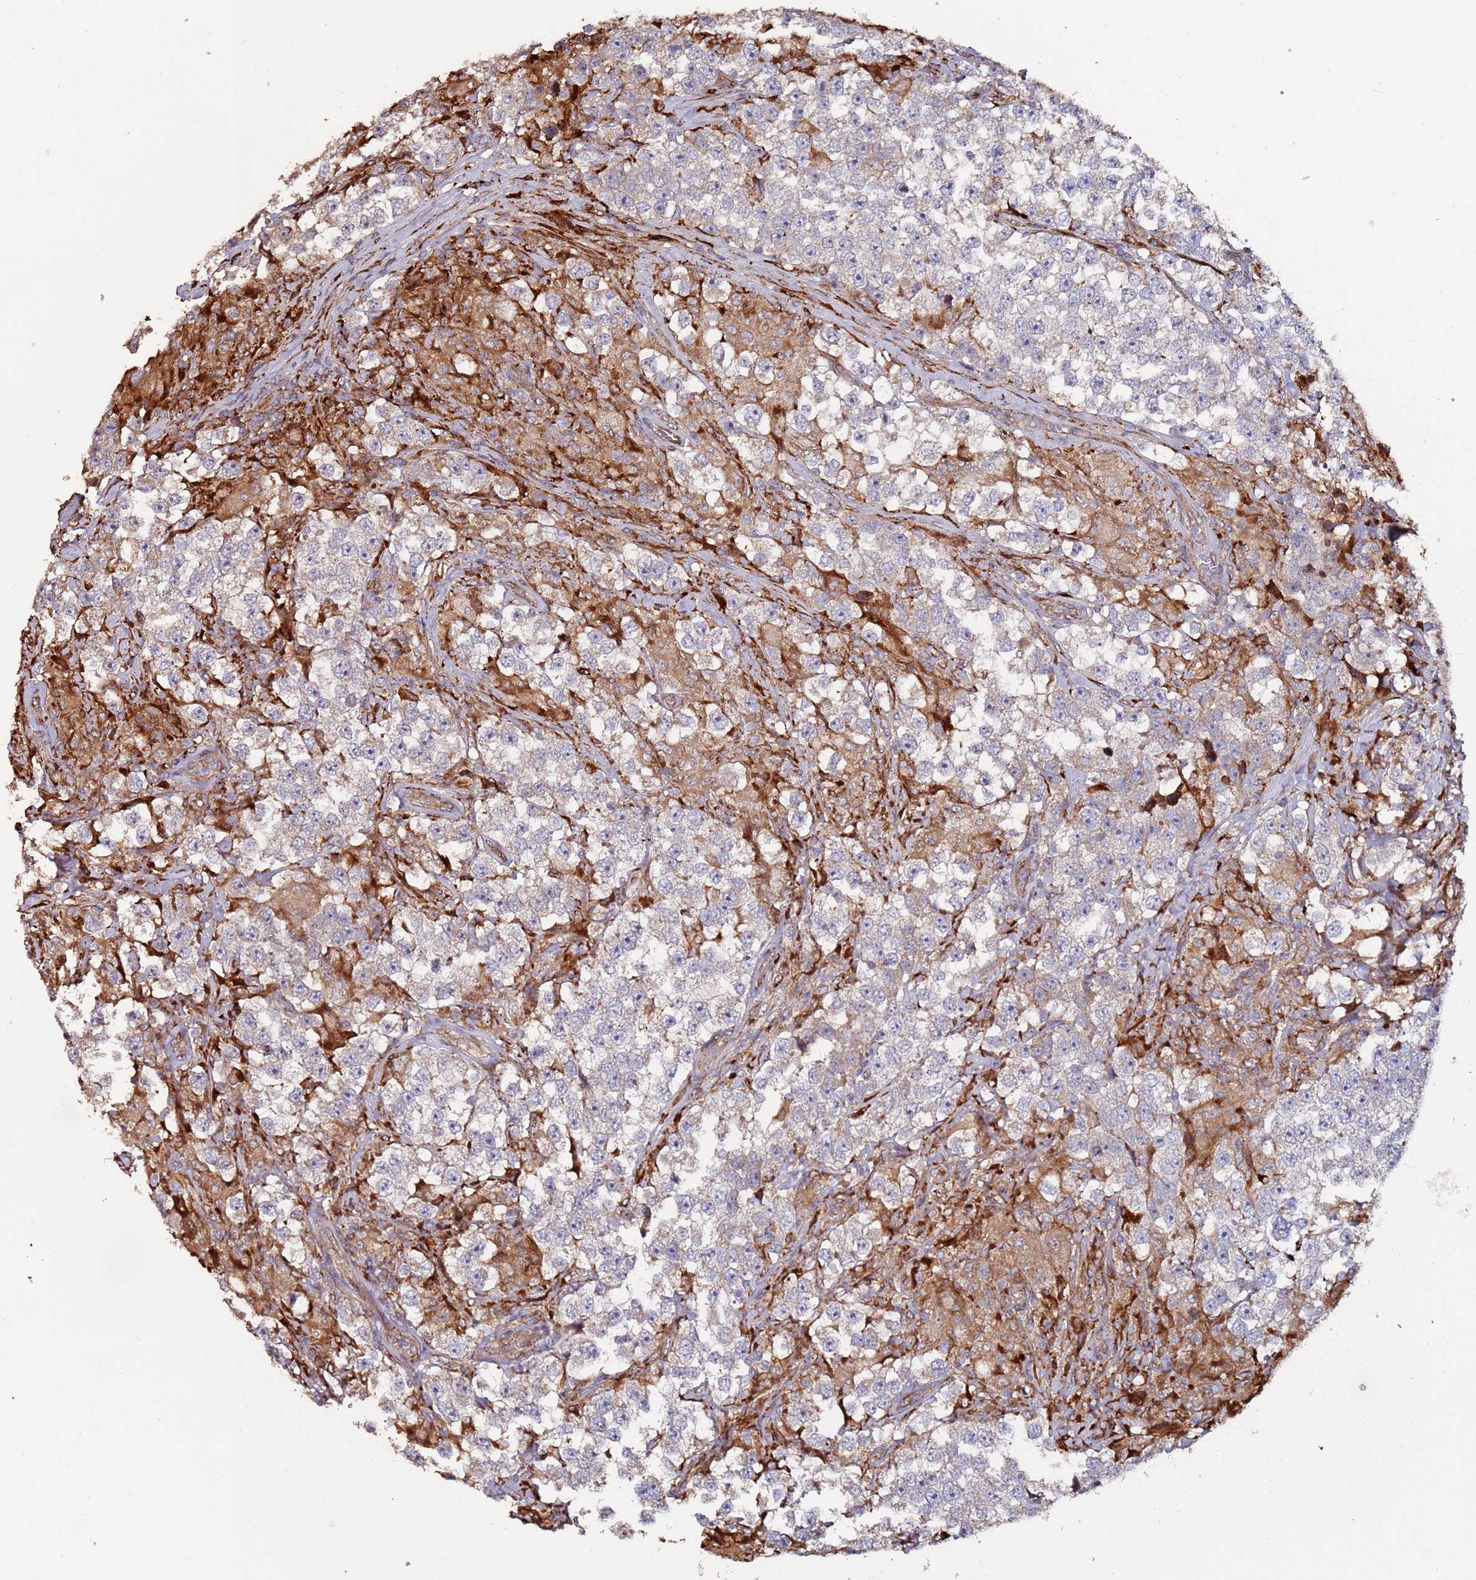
{"staining": {"intensity": "negative", "quantity": "none", "location": "none"}, "tissue": "testis cancer", "cell_type": "Tumor cells", "image_type": "cancer", "snomed": [{"axis": "morphology", "description": "Seminoma, NOS"}, {"axis": "topography", "description": "Testis"}], "caption": "This is an immunohistochemistry image of testis cancer (seminoma). There is no staining in tumor cells.", "gene": "LACC1", "patient": {"sex": "male", "age": 46}}